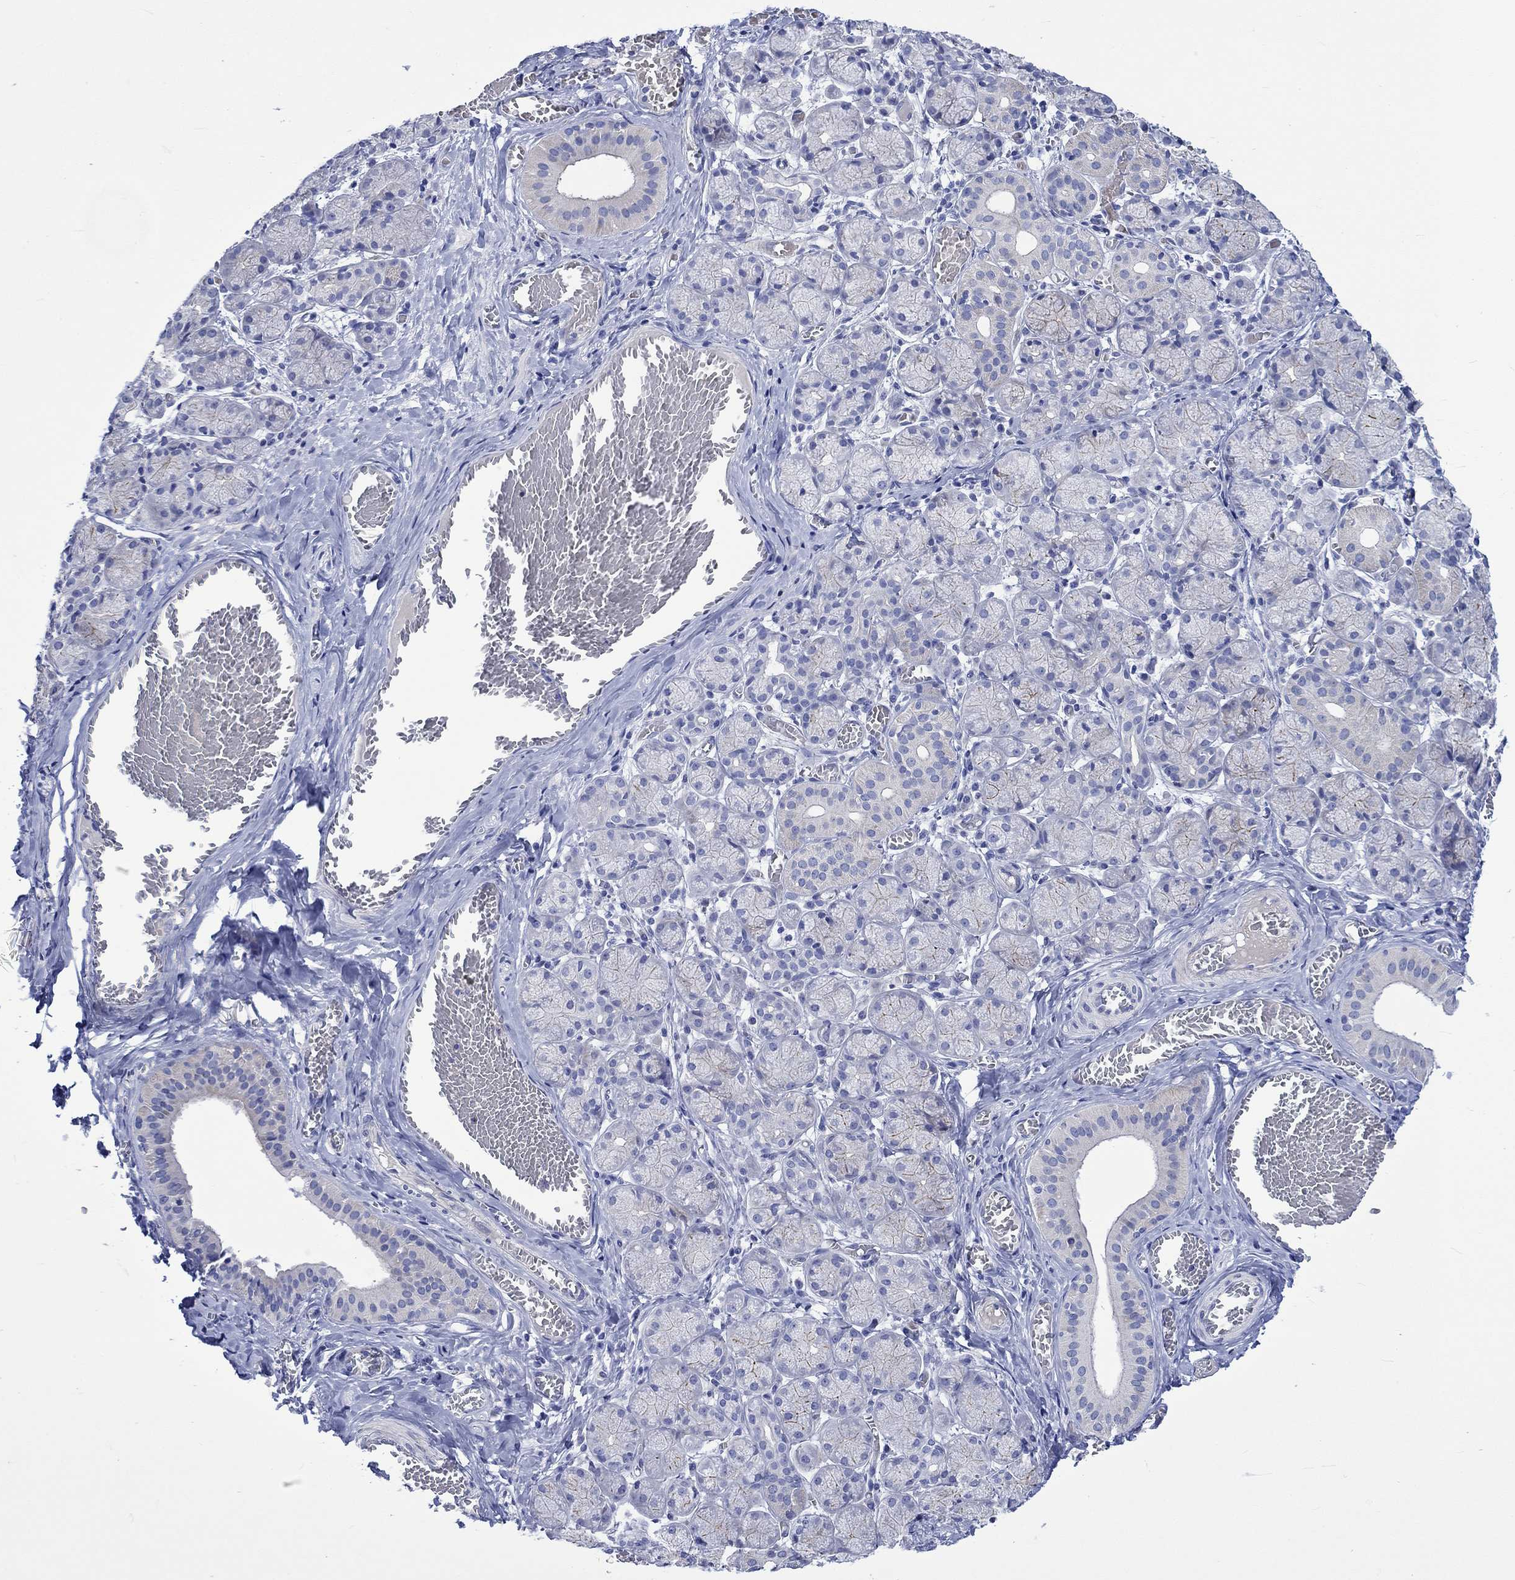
{"staining": {"intensity": "negative", "quantity": "none", "location": "none"}, "tissue": "salivary gland", "cell_type": "Glandular cells", "image_type": "normal", "snomed": [{"axis": "morphology", "description": "Normal tissue, NOS"}, {"axis": "topography", "description": "Salivary gland"}, {"axis": "topography", "description": "Peripheral nerve tissue"}], "caption": "Immunohistochemical staining of normal human salivary gland shows no significant positivity in glandular cells.", "gene": "NRIP3", "patient": {"sex": "female", "age": 24}}